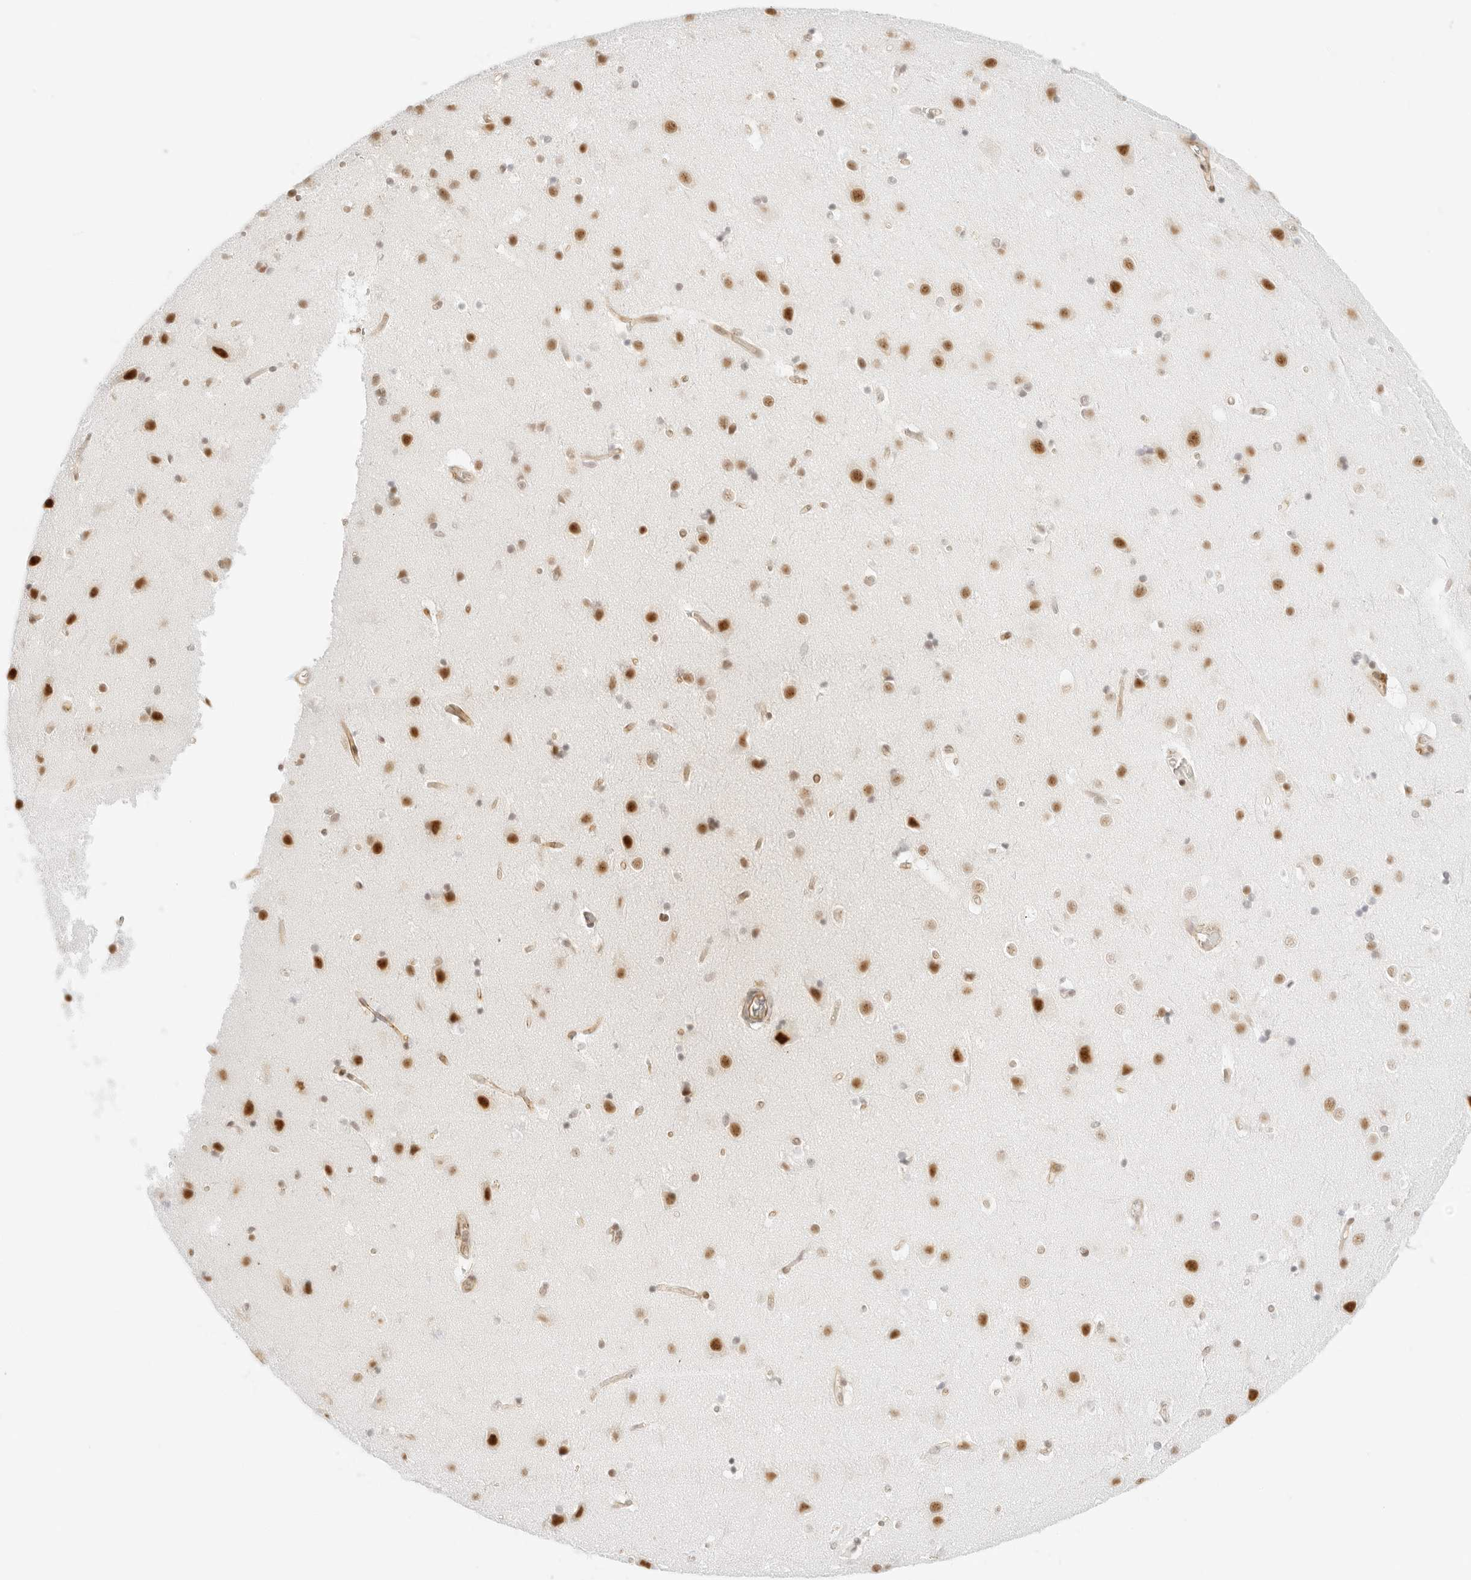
{"staining": {"intensity": "weak", "quantity": ">75%", "location": "nuclear"}, "tissue": "cerebral cortex", "cell_type": "Endothelial cells", "image_type": "normal", "snomed": [{"axis": "morphology", "description": "Normal tissue, NOS"}, {"axis": "topography", "description": "Cerebral cortex"}], "caption": "Immunohistochemistry (IHC) (DAB (3,3'-diaminobenzidine)) staining of unremarkable cerebral cortex reveals weak nuclear protein expression in about >75% of endothelial cells. The staining is performed using DAB brown chromogen to label protein expression. The nuclei are counter-stained blue using hematoxylin.", "gene": "ITGA6", "patient": {"sex": "male", "age": 54}}